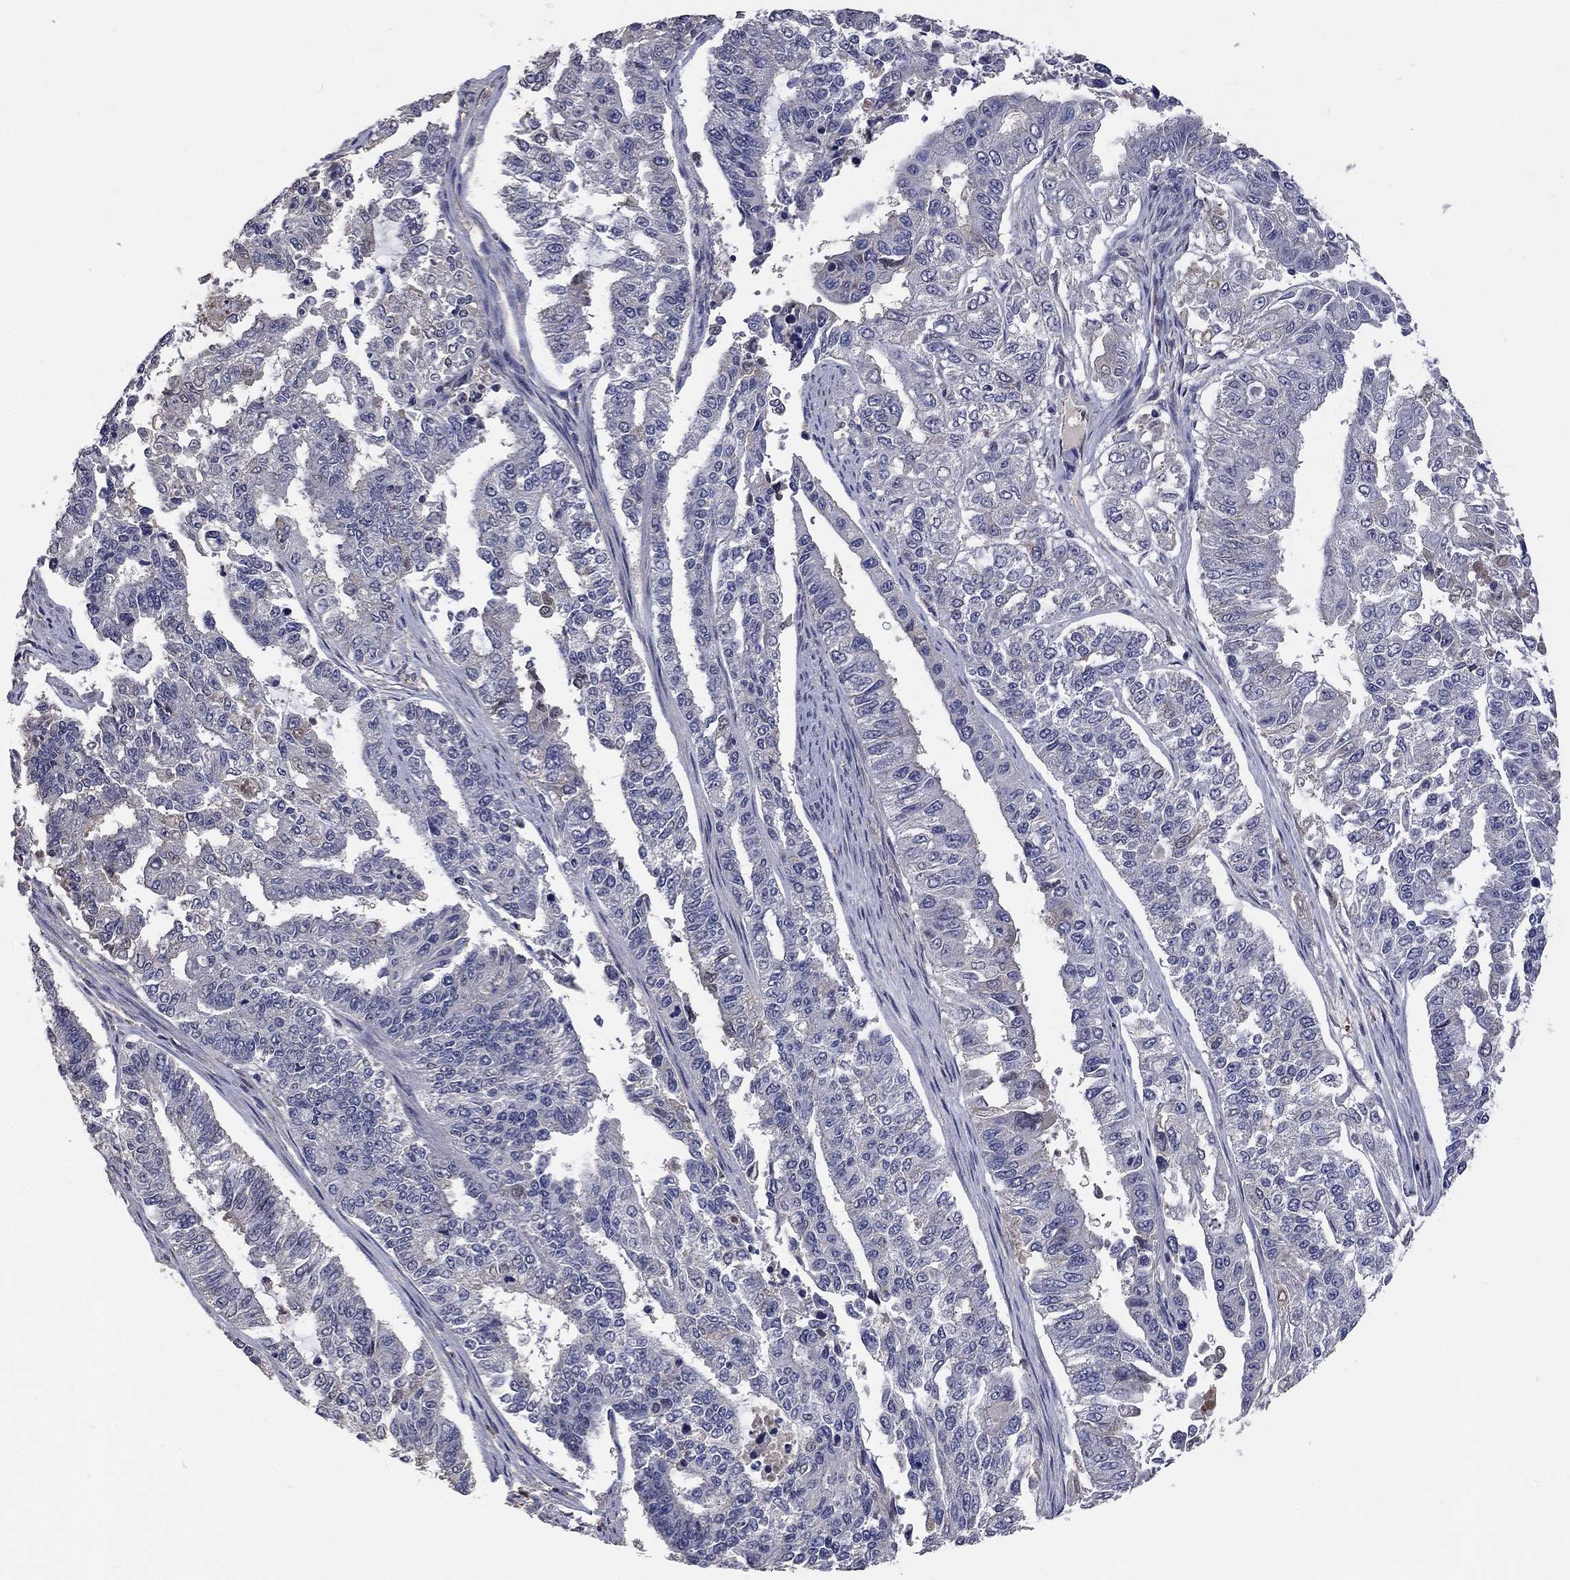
{"staining": {"intensity": "negative", "quantity": "none", "location": "none"}, "tissue": "endometrial cancer", "cell_type": "Tumor cells", "image_type": "cancer", "snomed": [{"axis": "morphology", "description": "Adenocarcinoma, NOS"}, {"axis": "topography", "description": "Uterus"}], "caption": "Immunohistochemistry (IHC) of adenocarcinoma (endometrial) shows no expression in tumor cells. Brightfield microscopy of immunohistochemistry (IHC) stained with DAB (brown) and hematoxylin (blue), captured at high magnification.", "gene": "ZBTB18", "patient": {"sex": "female", "age": 59}}